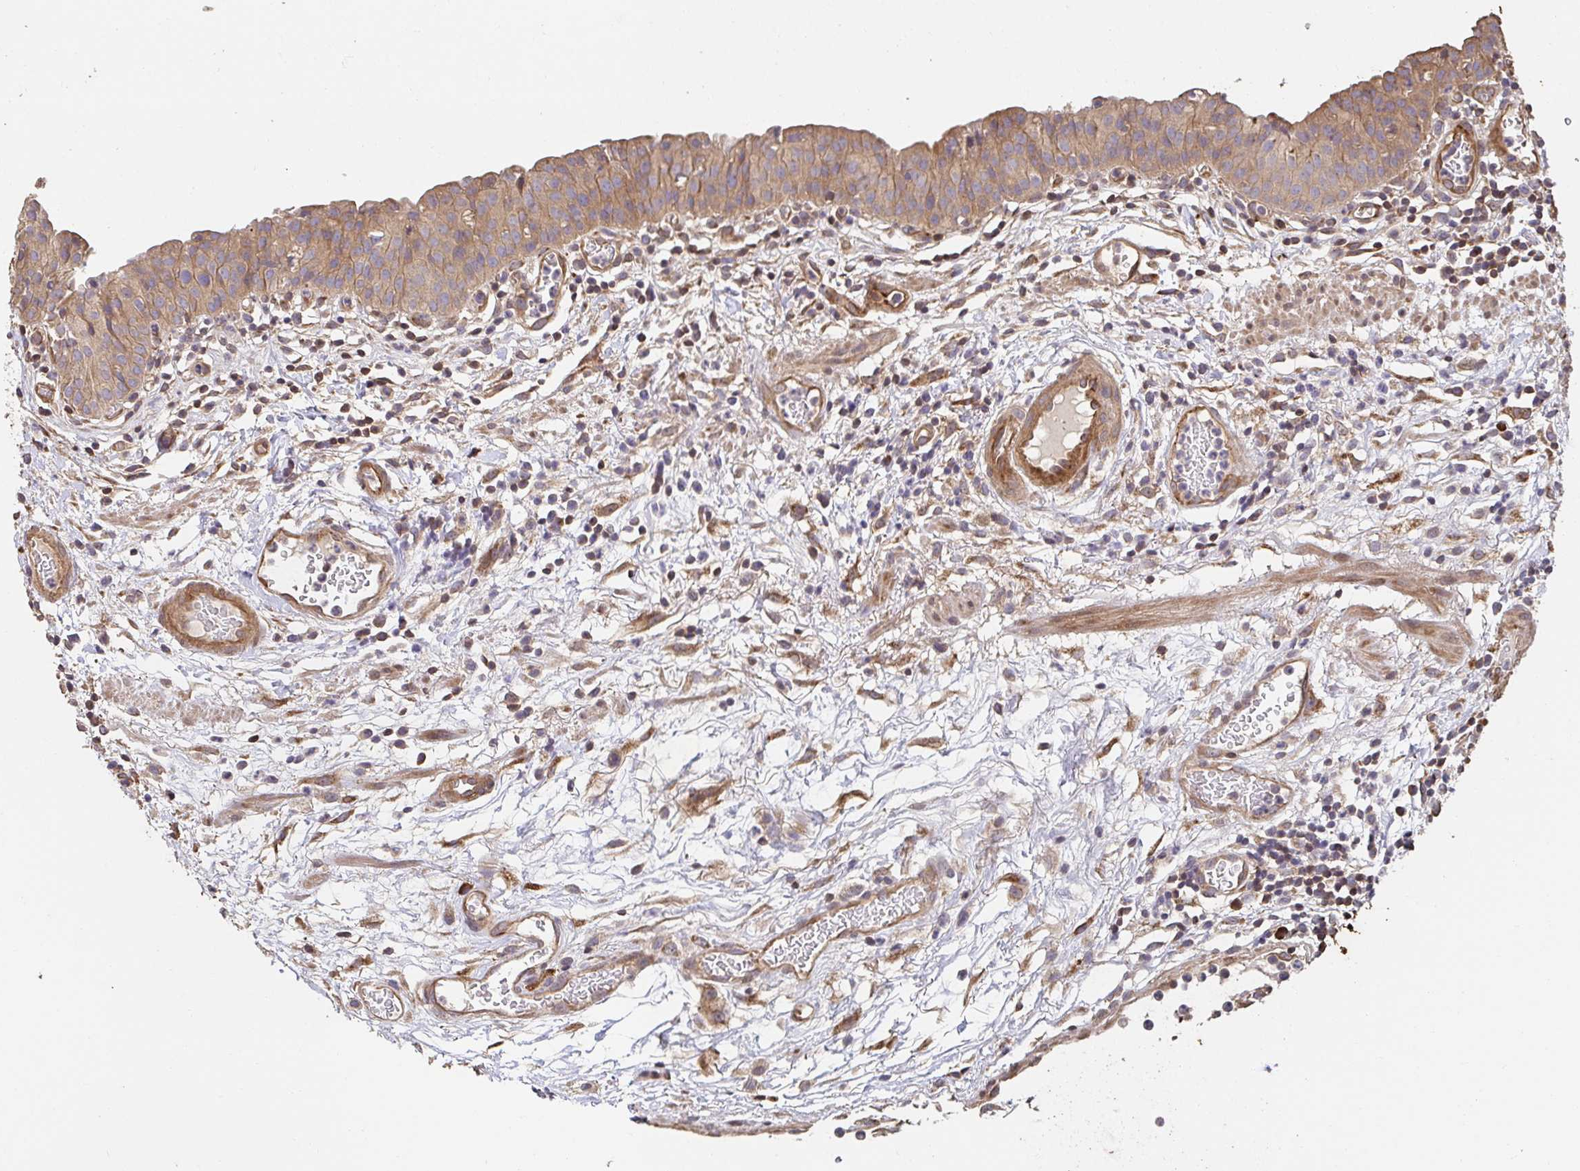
{"staining": {"intensity": "moderate", "quantity": ">75%", "location": "cytoplasmic/membranous"}, "tissue": "urinary bladder", "cell_type": "Urothelial cells", "image_type": "normal", "snomed": [{"axis": "morphology", "description": "Normal tissue, NOS"}, {"axis": "morphology", "description": "Inflammation, NOS"}, {"axis": "topography", "description": "Urinary bladder"}], "caption": "Protein staining shows moderate cytoplasmic/membranous positivity in about >75% of urothelial cells in benign urinary bladder.", "gene": "APBB1", "patient": {"sex": "male", "age": 57}}